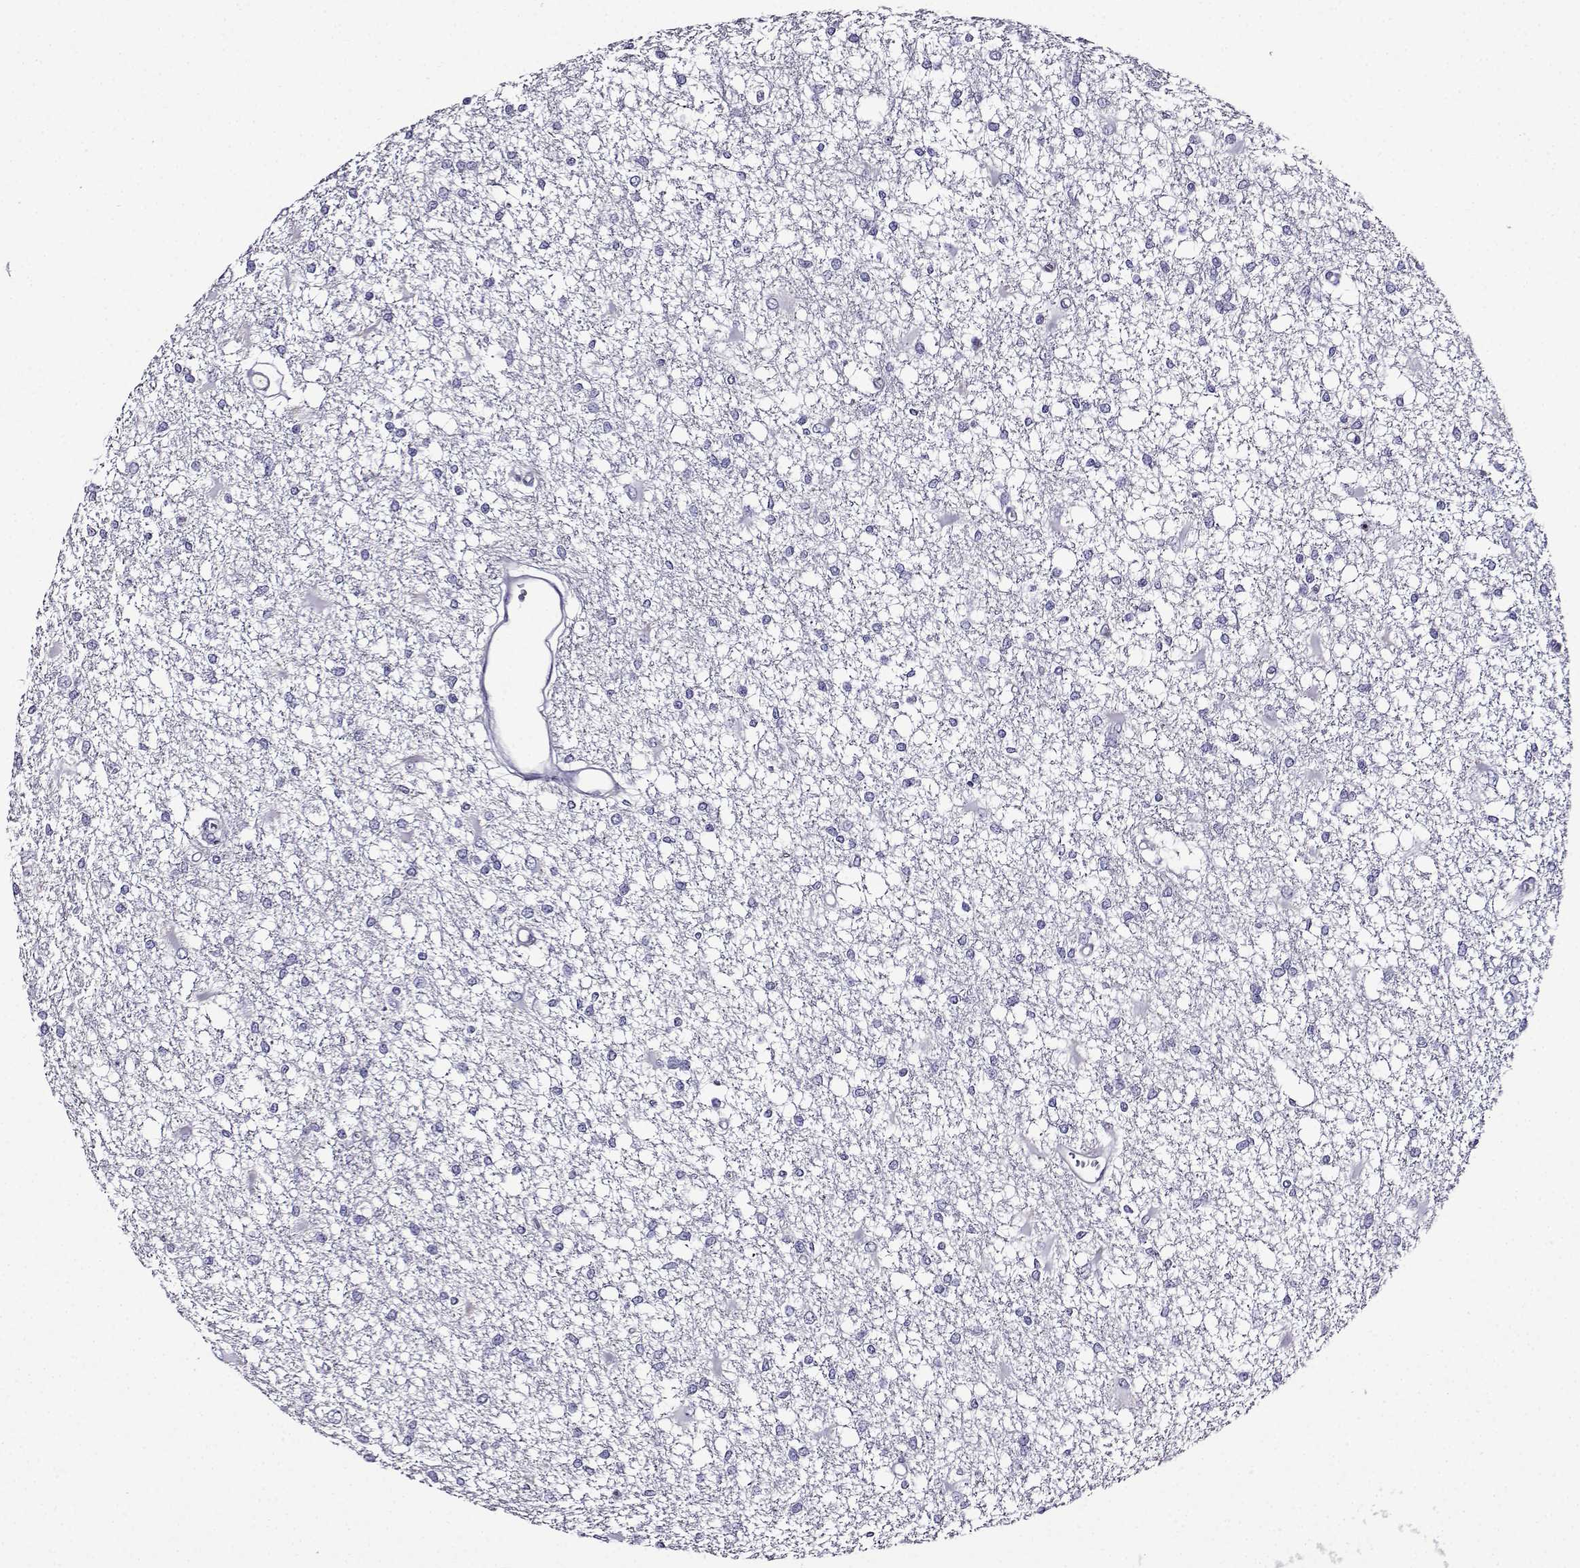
{"staining": {"intensity": "negative", "quantity": "none", "location": "none"}, "tissue": "glioma", "cell_type": "Tumor cells", "image_type": "cancer", "snomed": [{"axis": "morphology", "description": "Glioma, malignant, High grade"}, {"axis": "topography", "description": "Cerebral cortex"}], "caption": "High magnification brightfield microscopy of high-grade glioma (malignant) stained with DAB (brown) and counterstained with hematoxylin (blue): tumor cells show no significant positivity. (Immunohistochemistry (ihc), brightfield microscopy, high magnification).", "gene": "TMEM266", "patient": {"sex": "male", "age": 79}}